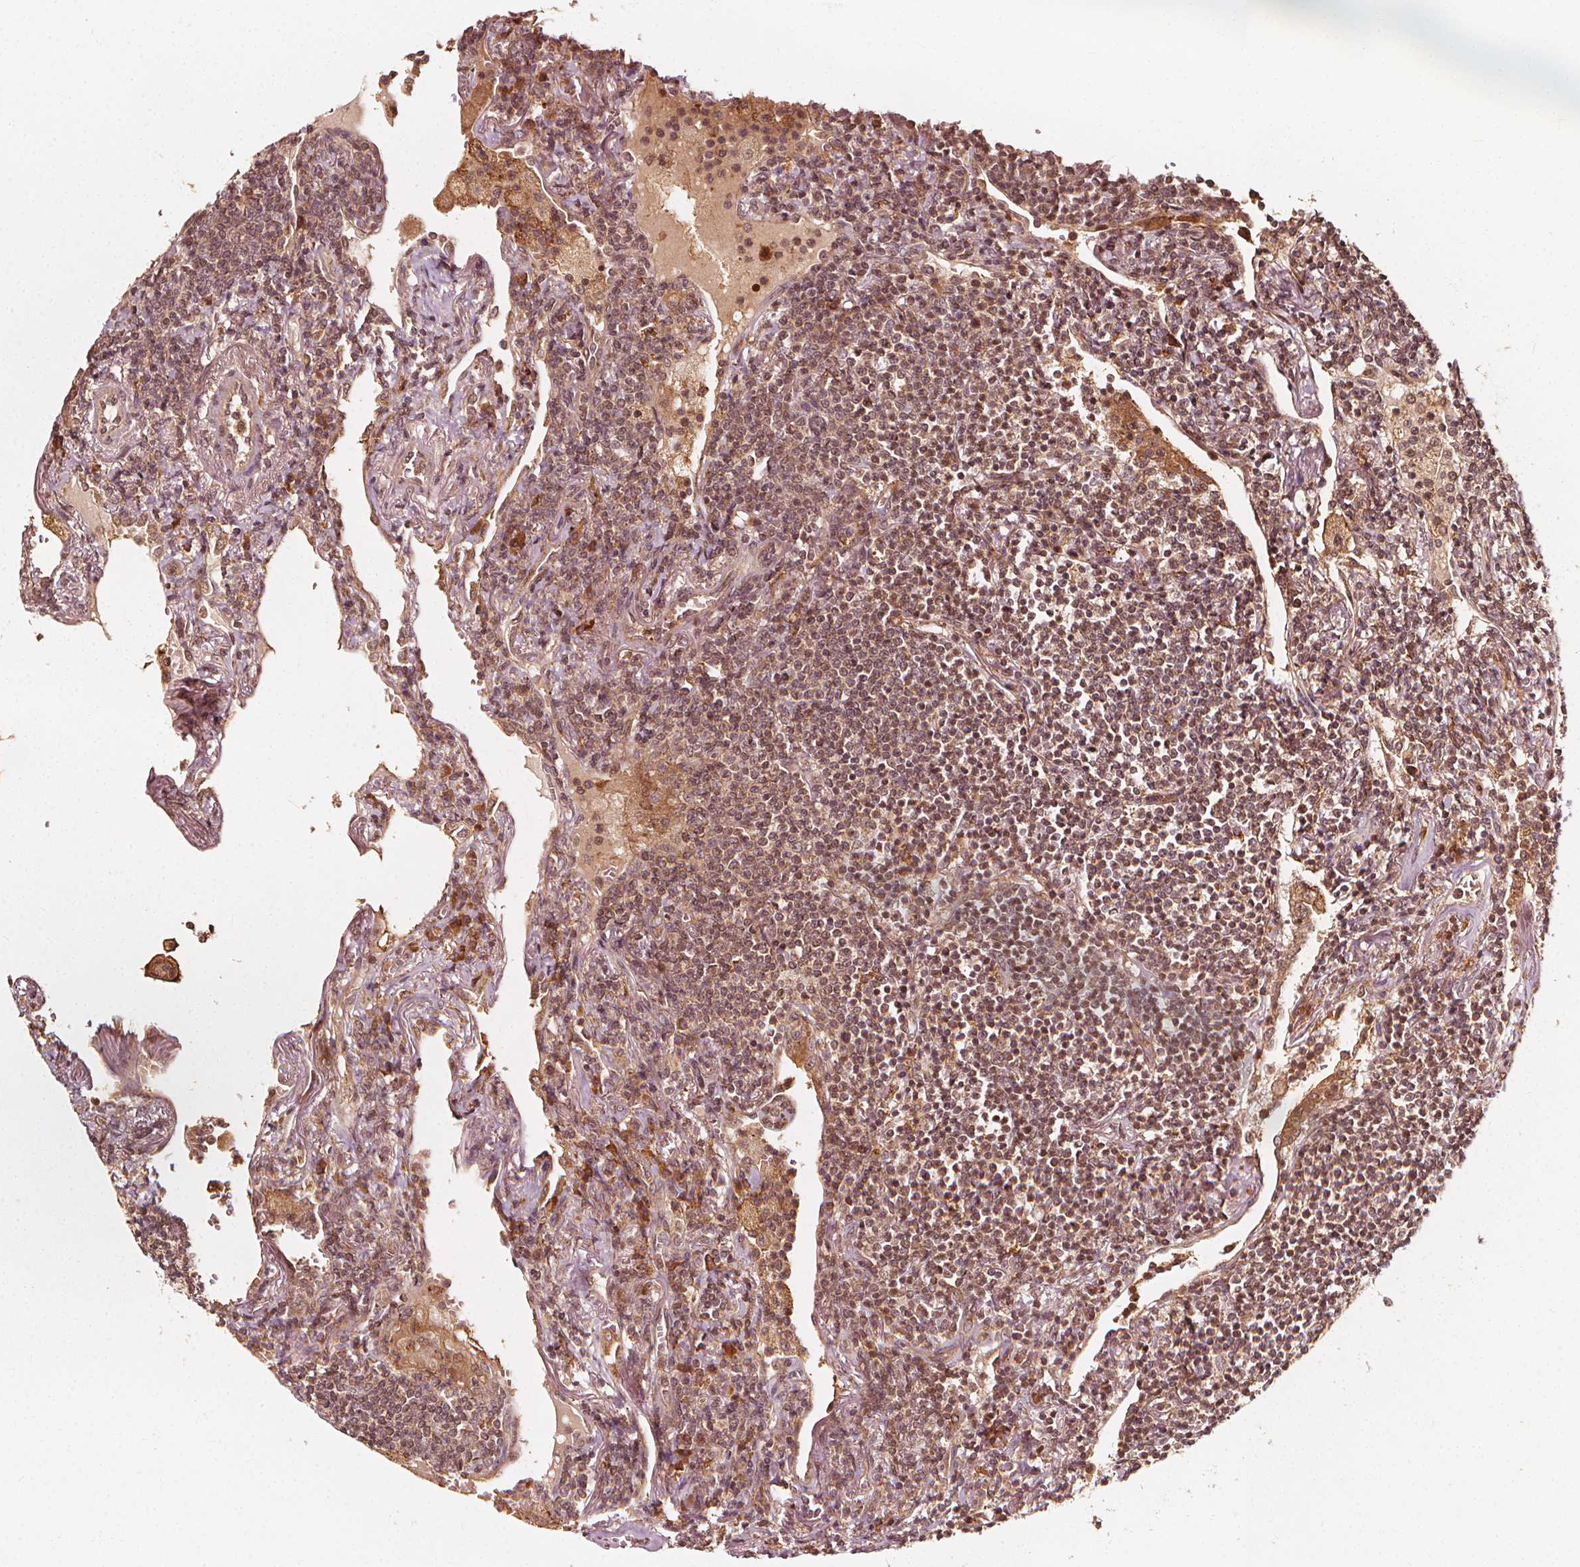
{"staining": {"intensity": "weak", "quantity": ">75%", "location": "cytoplasmic/membranous,nuclear"}, "tissue": "lymphoma", "cell_type": "Tumor cells", "image_type": "cancer", "snomed": [{"axis": "morphology", "description": "Malignant lymphoma, non-Hodgkin's type, Low grade"}, {"axis": "topography", "description": "Lung"}], "caption": "Tumor cells show low levels of weak cytoplasmic/membranous and nuclear positivity in about >75% of cells in human low-grade malignant lymphoma, non-Hodgkin's type. The staining is performed using DAB (3,3'-diaminobenzidine) brown chromogen to label protein expression. The nuclei are counter-stained blue using hematoxylin.", "gene": "NPC1", "patient": {"sex": "female", "age": 71}}